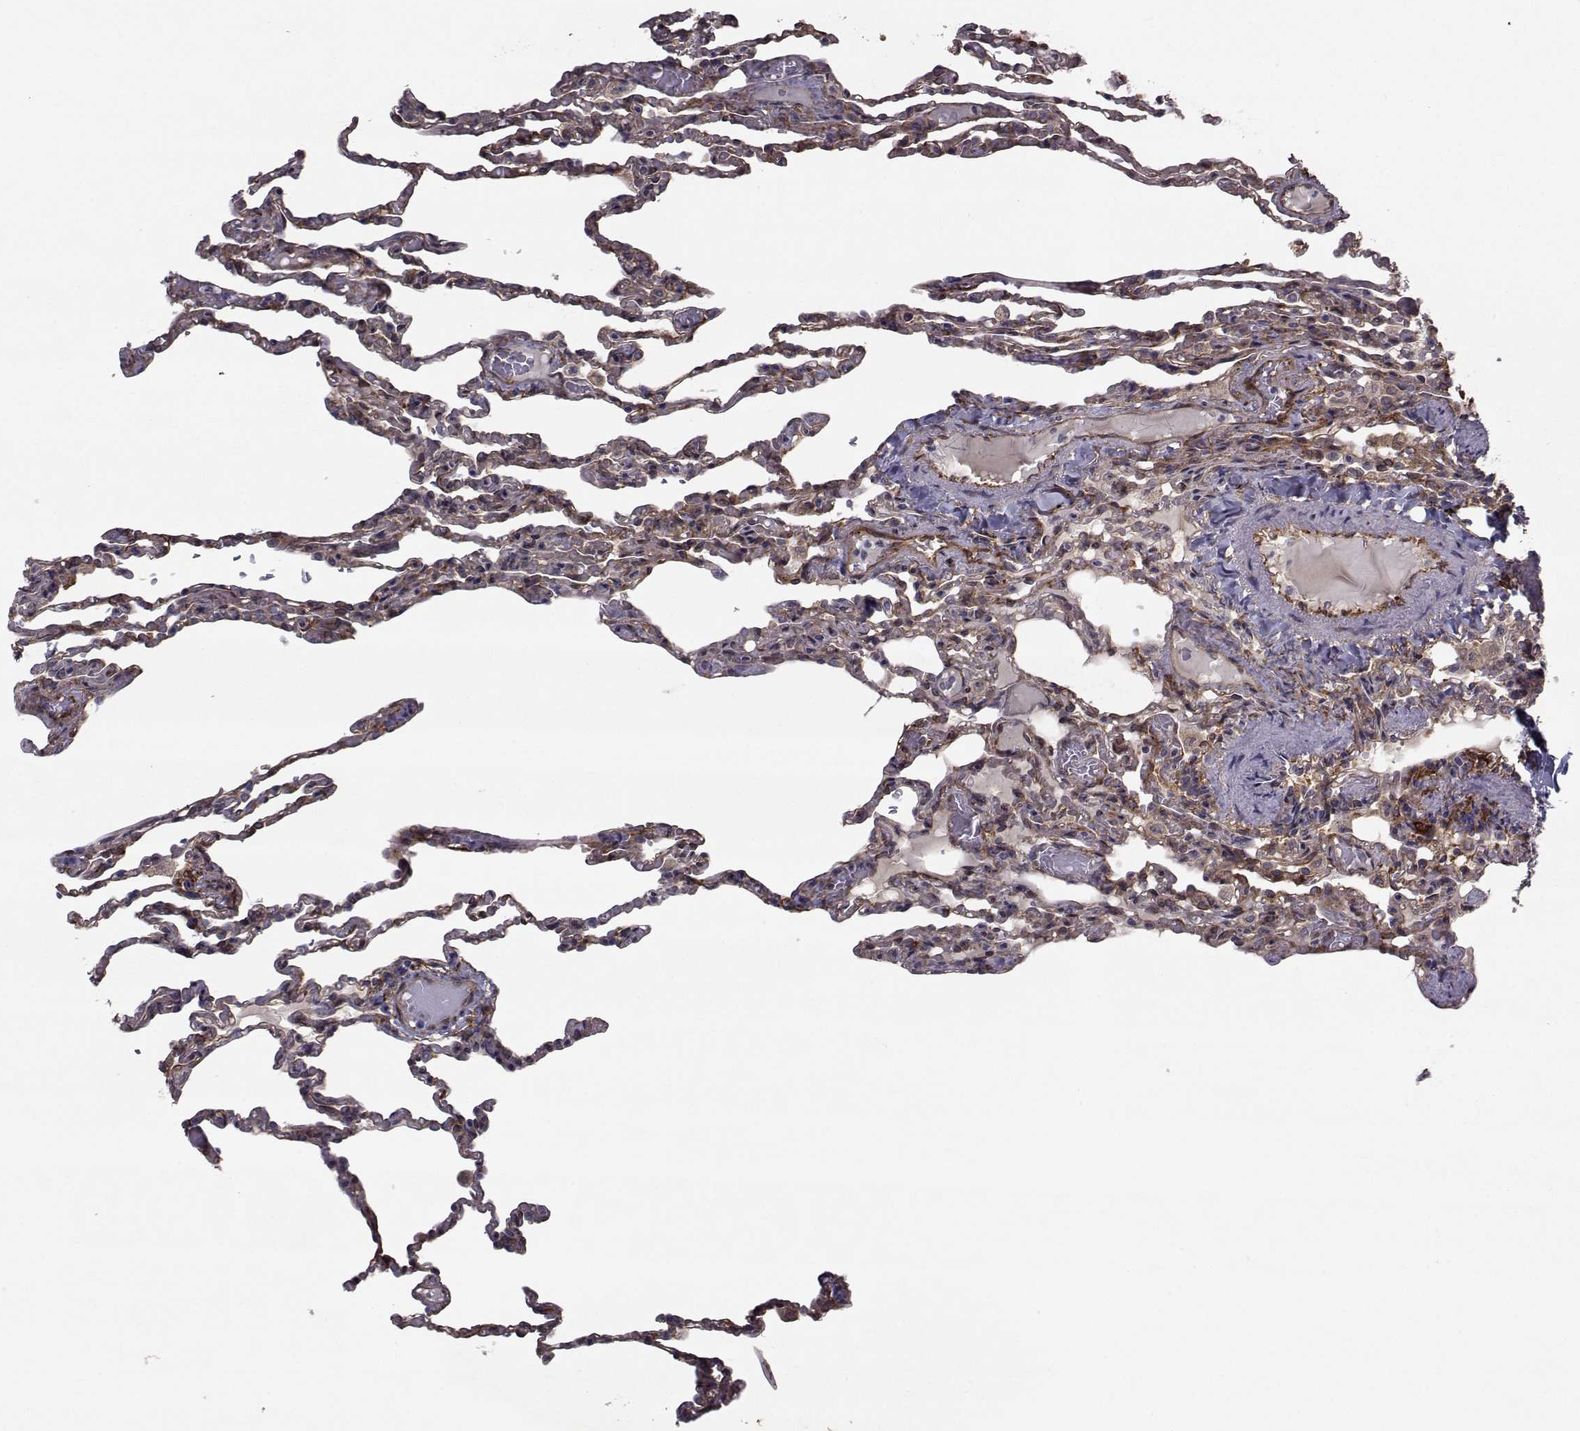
{"staining": {"intensity": "moderate", "quantity": "25%-75%", "location": "cytoplasmic/membranous"}, "tissue": "lung", "cell_type": "Alveolar cells", "image_type": "normal", "snomed": [{"axis": "morphology", "description": "Normal tissue, NOS"}, {"axis": "topography", "description": "Lung"}], "caption": "Protein expression analysis of normal human lung reveals moderate cytoplasmic/membranous expression in about 25%-75% of alveolar cells.", "gene": "TRIP10", "patient": {"sex": "female", "age": 43}}